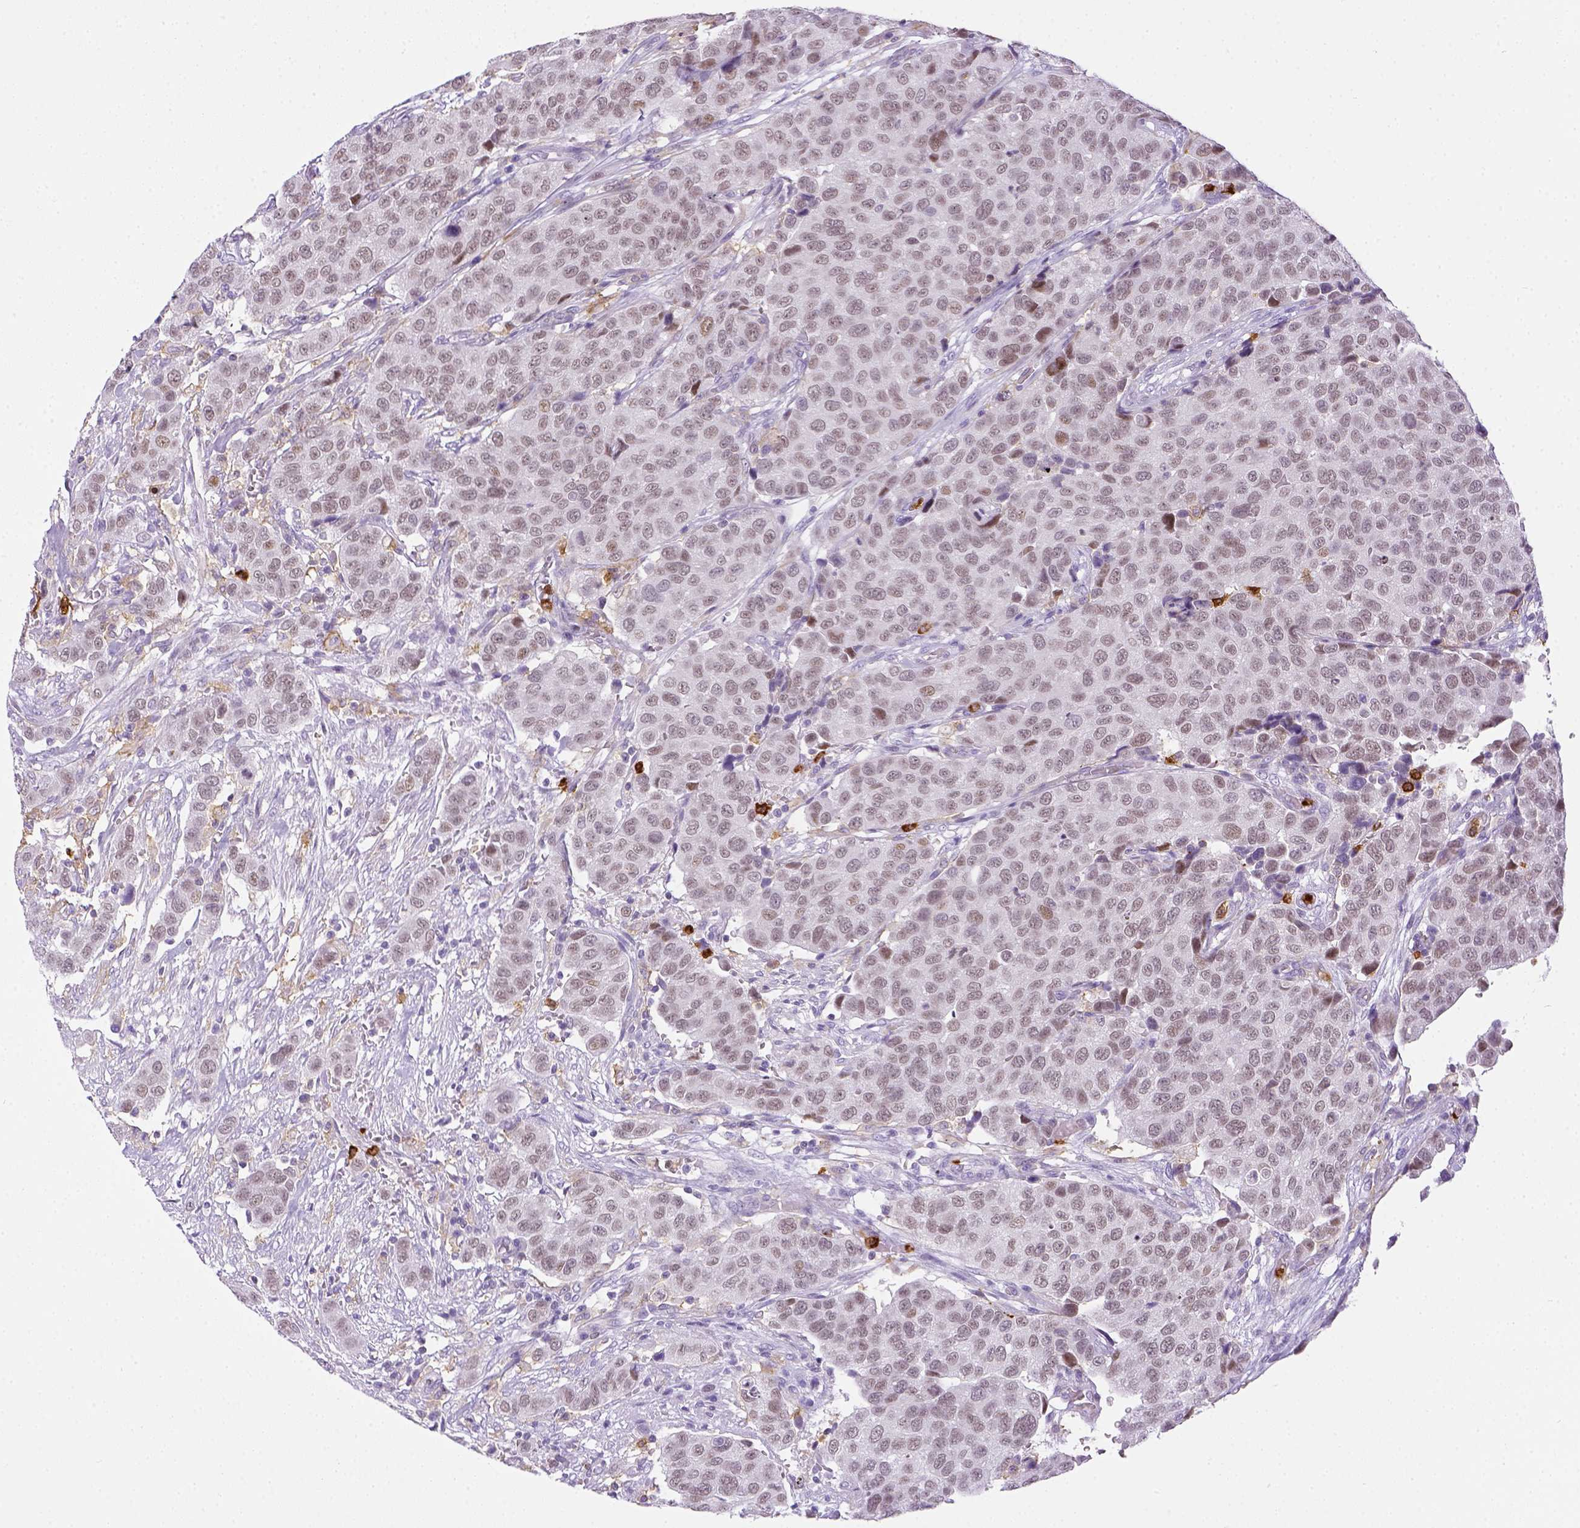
{"staining": {"intensity": "negative", "quantity": "none", "location": "none"}, "tissue": "urothelial cancer", "cell_type": "Tumor cells", "image_type": "cancer", "snomed": [{"axis": "morphology", "description": "Urothelial carcinoma, High grade"}, {"axis": "topography", "description": "Urinary bladder"}], "caption": "The immunohistochemistry image has no significant positivity in tumor cells of urothelial cancer tissue. The staining is performed using DAB (3,3'-diaminobenzidine) brown chromogen with nuclei counter-stained in using hematoxylin.", "gene": "ITGAM", "patient": {"sex": "female", "age": 58}}